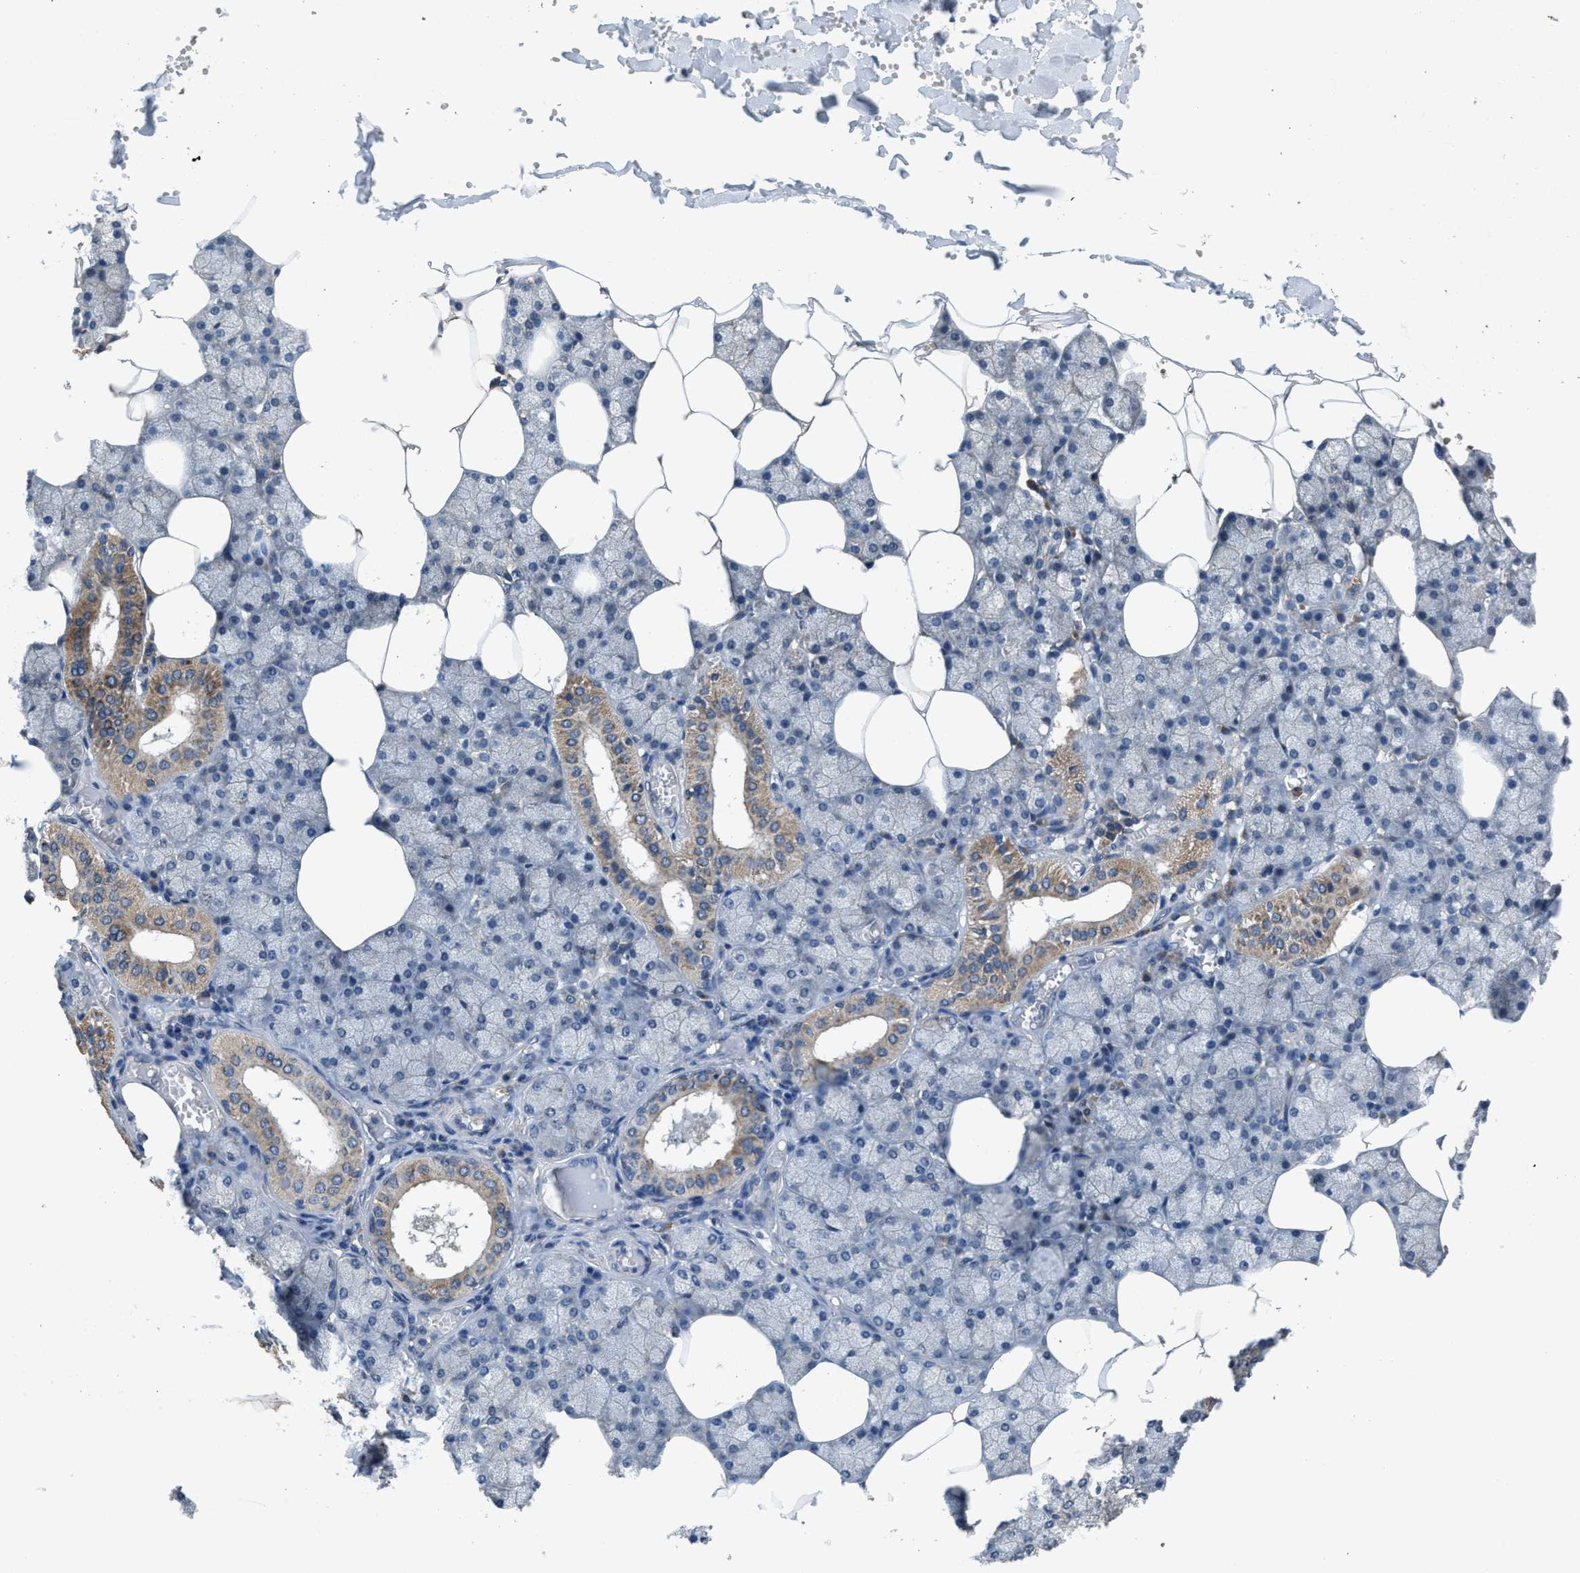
{"staining": {"intensity": "moderate", "quantity": "<25%", "location": "cytoplasmic/membranous"}, "tissue": "salivary gland", "cell_type": "Glandular cells", "image_type": "normal", "snomed": [{"axis": "morphology", "description": "Normal tissue, NOS"}, {"axis": "topography", "description": "Salivary gland"}], "caption": "A low amount of moderate cytoplasmic/membranous staining is identified in approximately <25% of glandular cells in unremarkable salivary gland. (Brightfield microscopy of DAB IHC at high magnification).", "gene": "PDP1", "patient": {"sex": "male", "age": 62}}